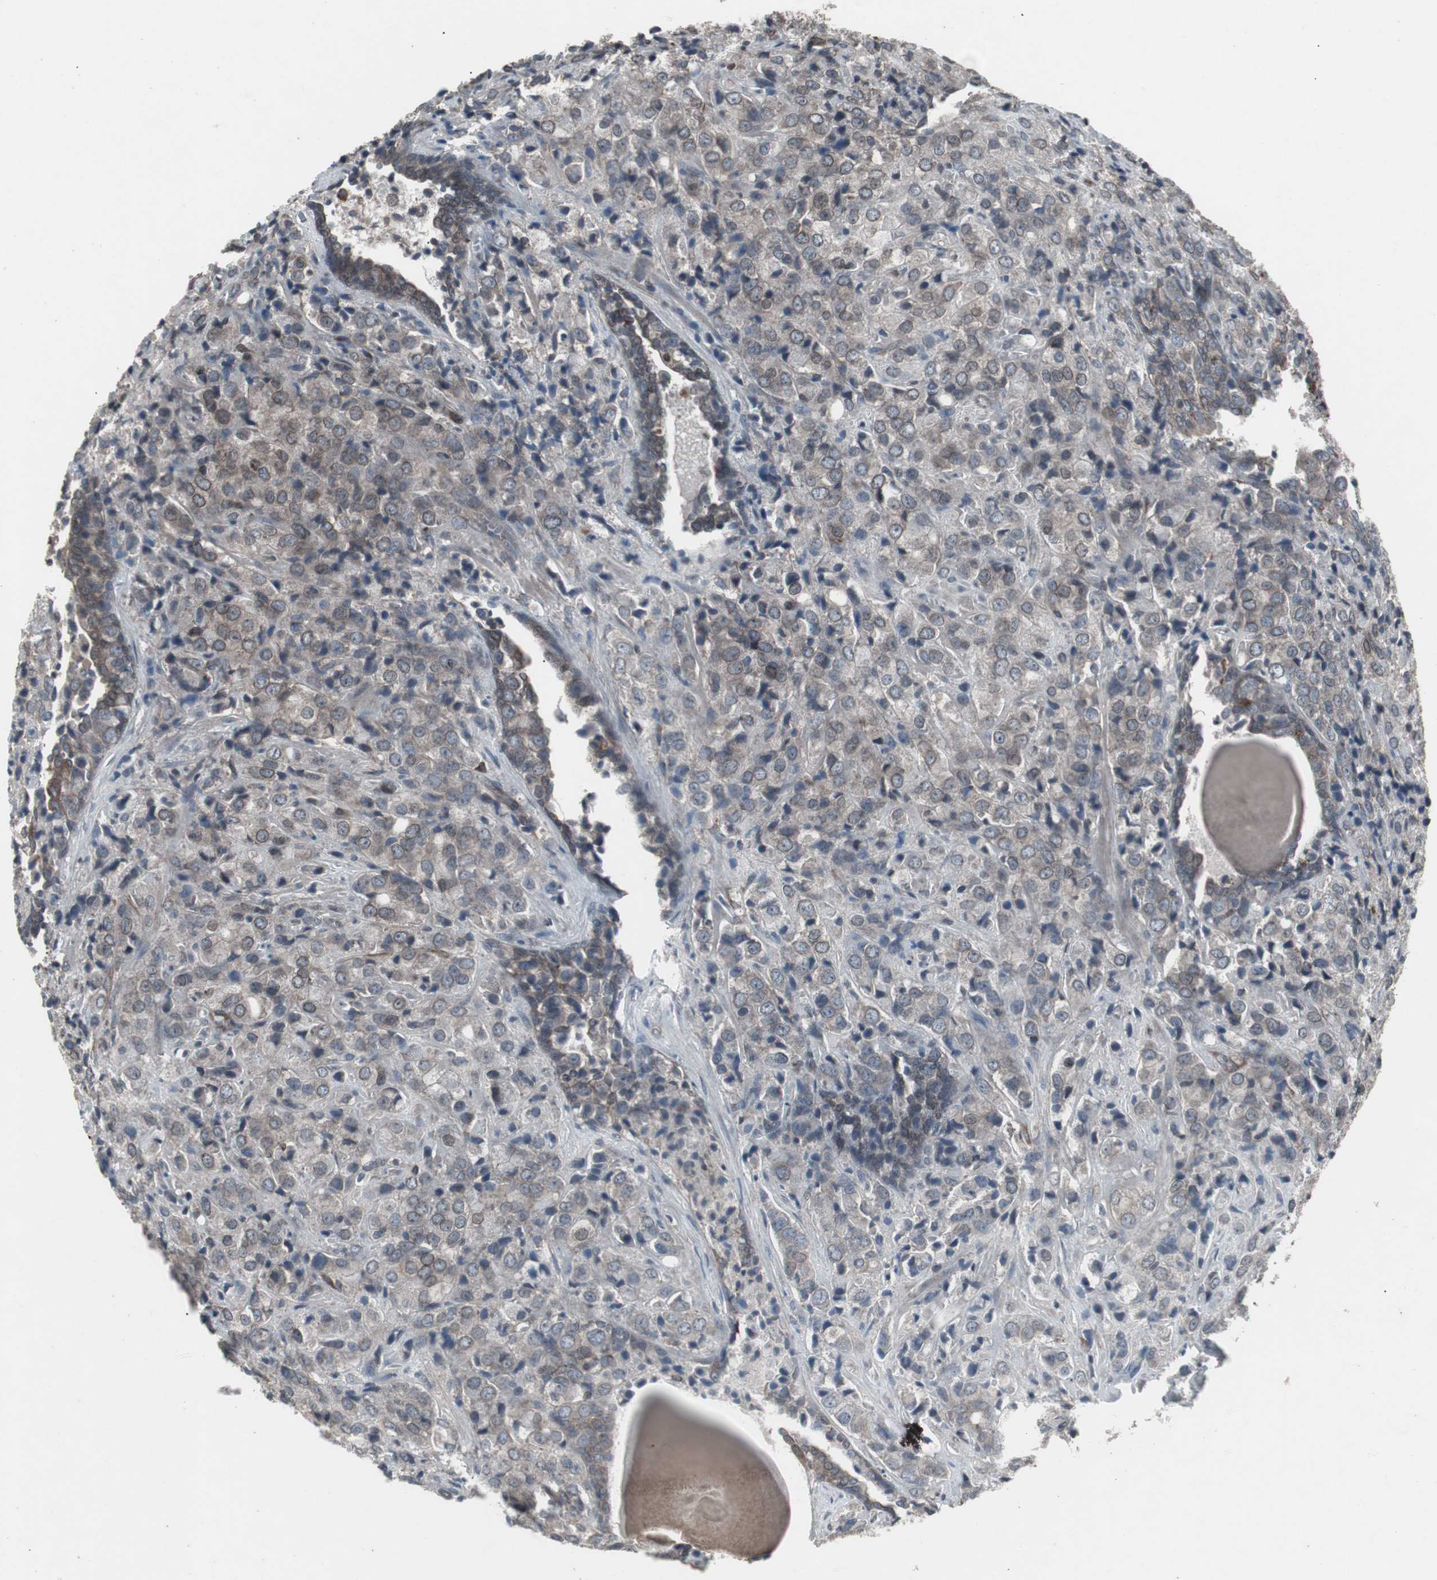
{"staining": {"intensity": "weak", "quantity": "<25%", "location": "cytoplasmic/membranous"}, "tissue": "prostate cancer", "cell_type": "Tumor cells", "image_type": "cancer", "snomed": [{"axis": "morphology", "description": "Adenocarcinoma, High grade"}, {"axis": "topography", "description": "Prostate"}], "caption": "Immunohistochemistry (IHC) photomicrograph of prostate cancer (high-grade adenocarcinoma) stained for a protein (brown), which reveals no expression in tumor cells. The staining is performed using DAB brown chromogen with nuclei counter-stained in using hematoxylin.", "gene": "SSTR2", "patient": {"sex": "male", "age": 70}}